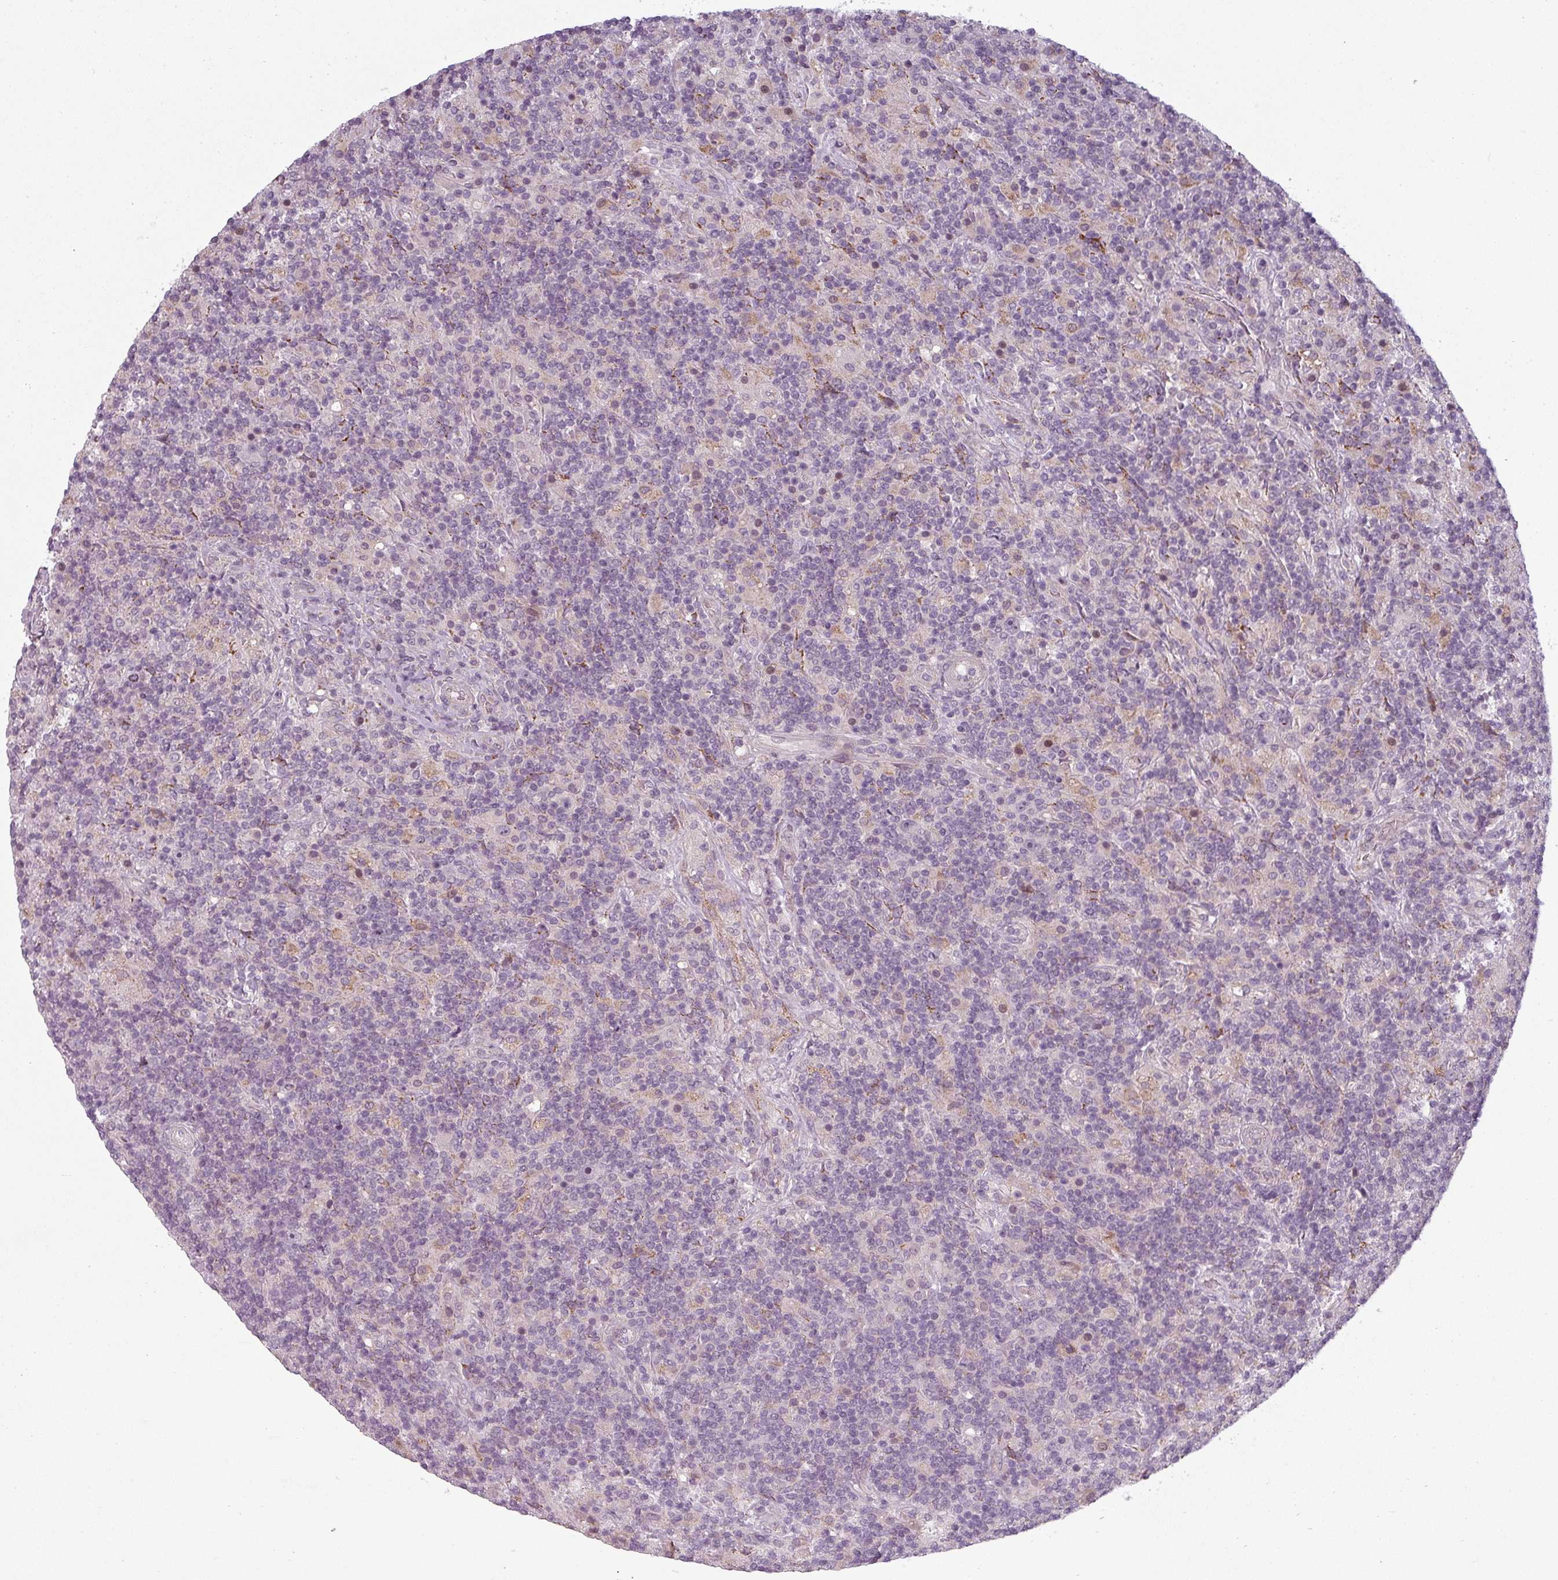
{"staining": {"intensity": "negative", "quantity": "none", "location": "none"}, "tissue": "lymphoma", "cell_type": "Tumor cells", "image_type": "cancer", "snomed": [{"axis": "morphology", "description": "Hodgkin's disease, NOS"}, {"axis": "topography", "description": "Lymph node"}], "caption": "DAB (3,3'-diaminobenzidine) immunohistochemical staining of Hodgkin's disease displays no significant staining in tumor cells.", "gene": "SLC16A9", "patient": {"sex": "male", "age": 70}}